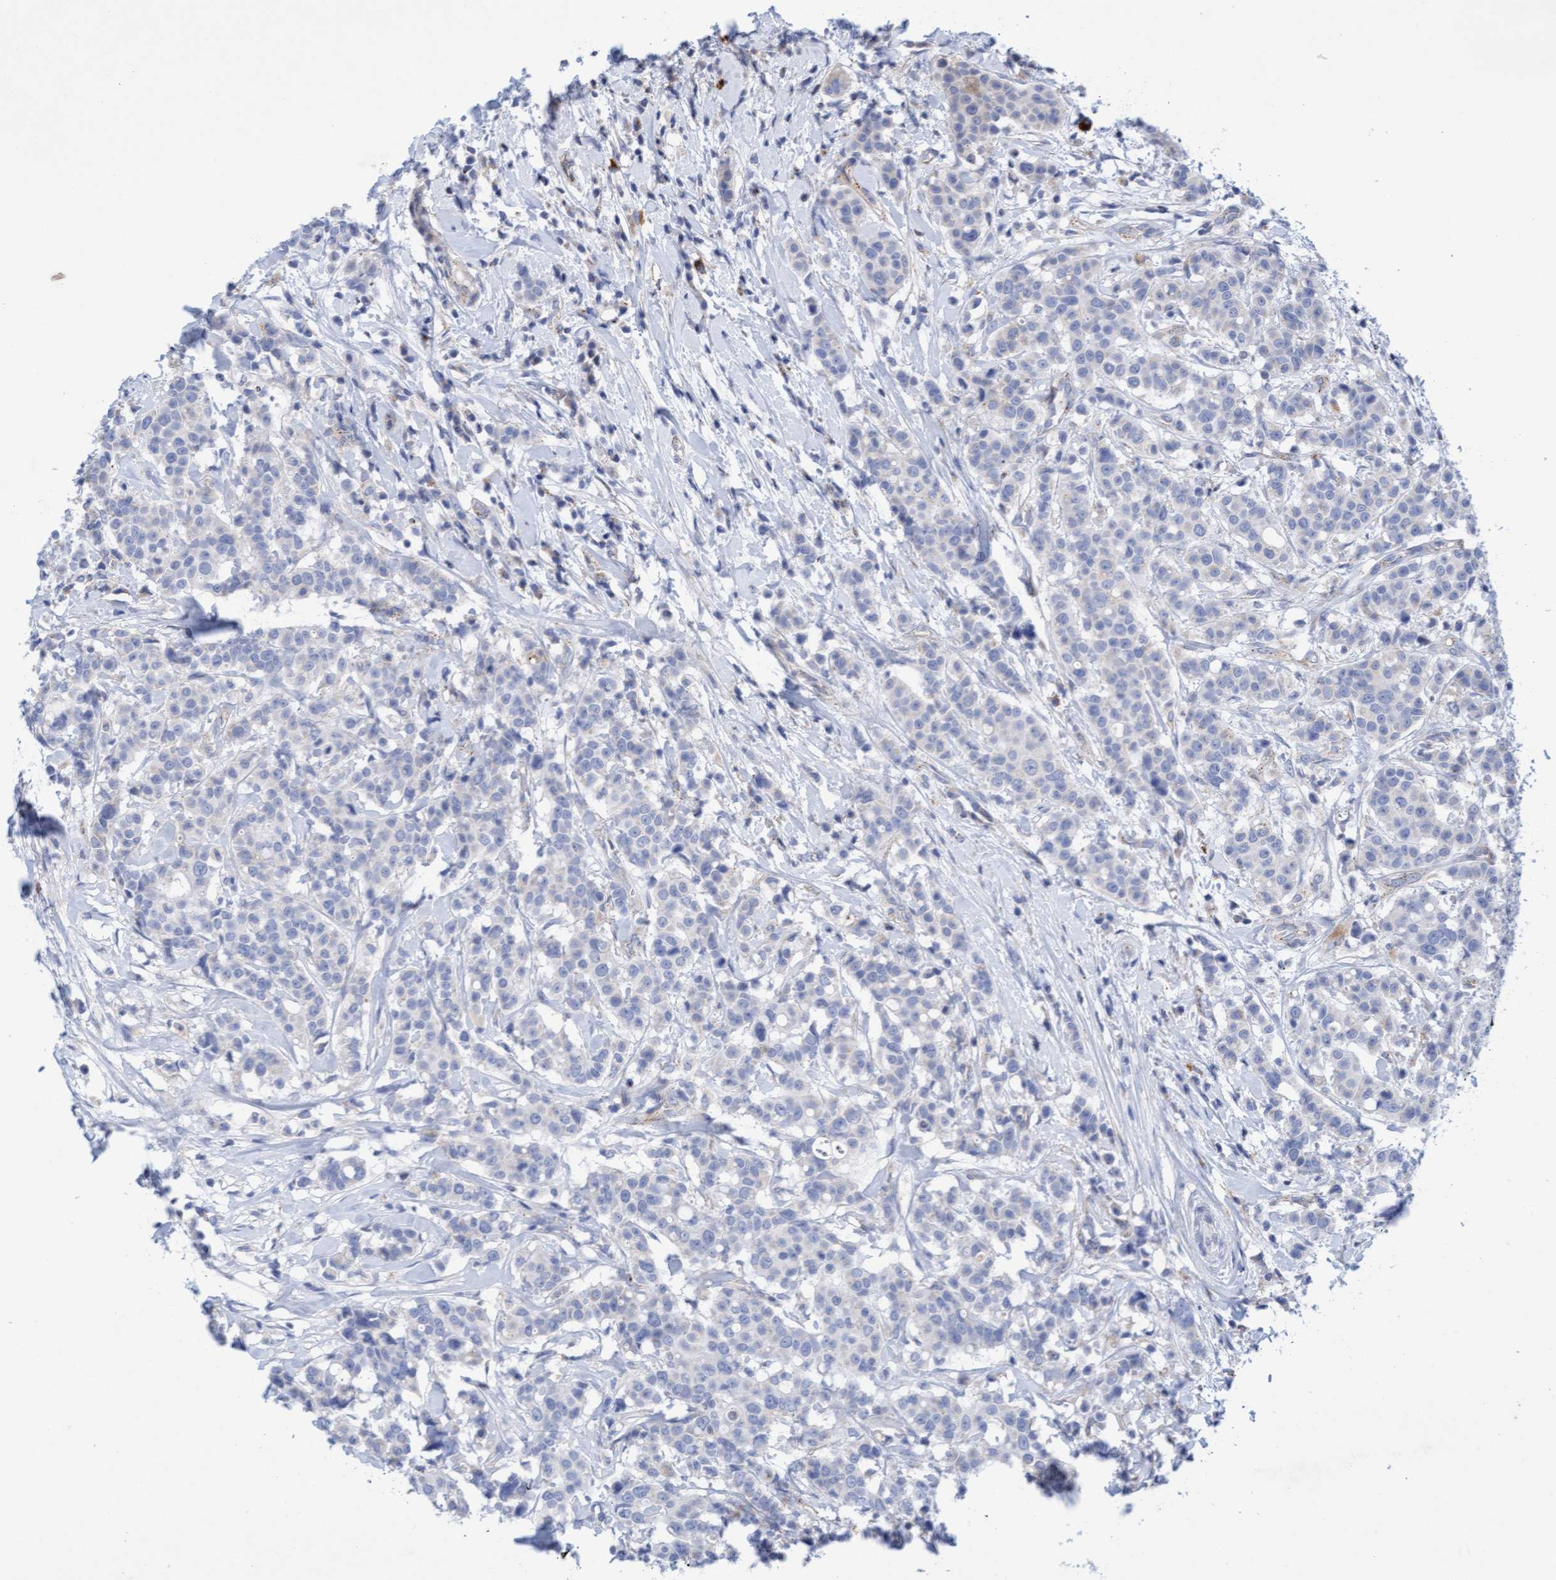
{"staining": {"intensity": "negative", "quantity": "none", "location": "none"}, "tissue": "breast cancer", "cell_type": "Tumor cells", "image_type": "cancer", "snomed": [{"axis": "morphology", "description": "Duct carcinoma"}, {"axis": "topography", "description": "Breast"}], "caption": "Immunohistochemical staining of human breast intraductal carcinoma exhibits no significant positivity in tumor cells.", "gene": "SGSH", "patient": {"sex": "female", "age": 27}}